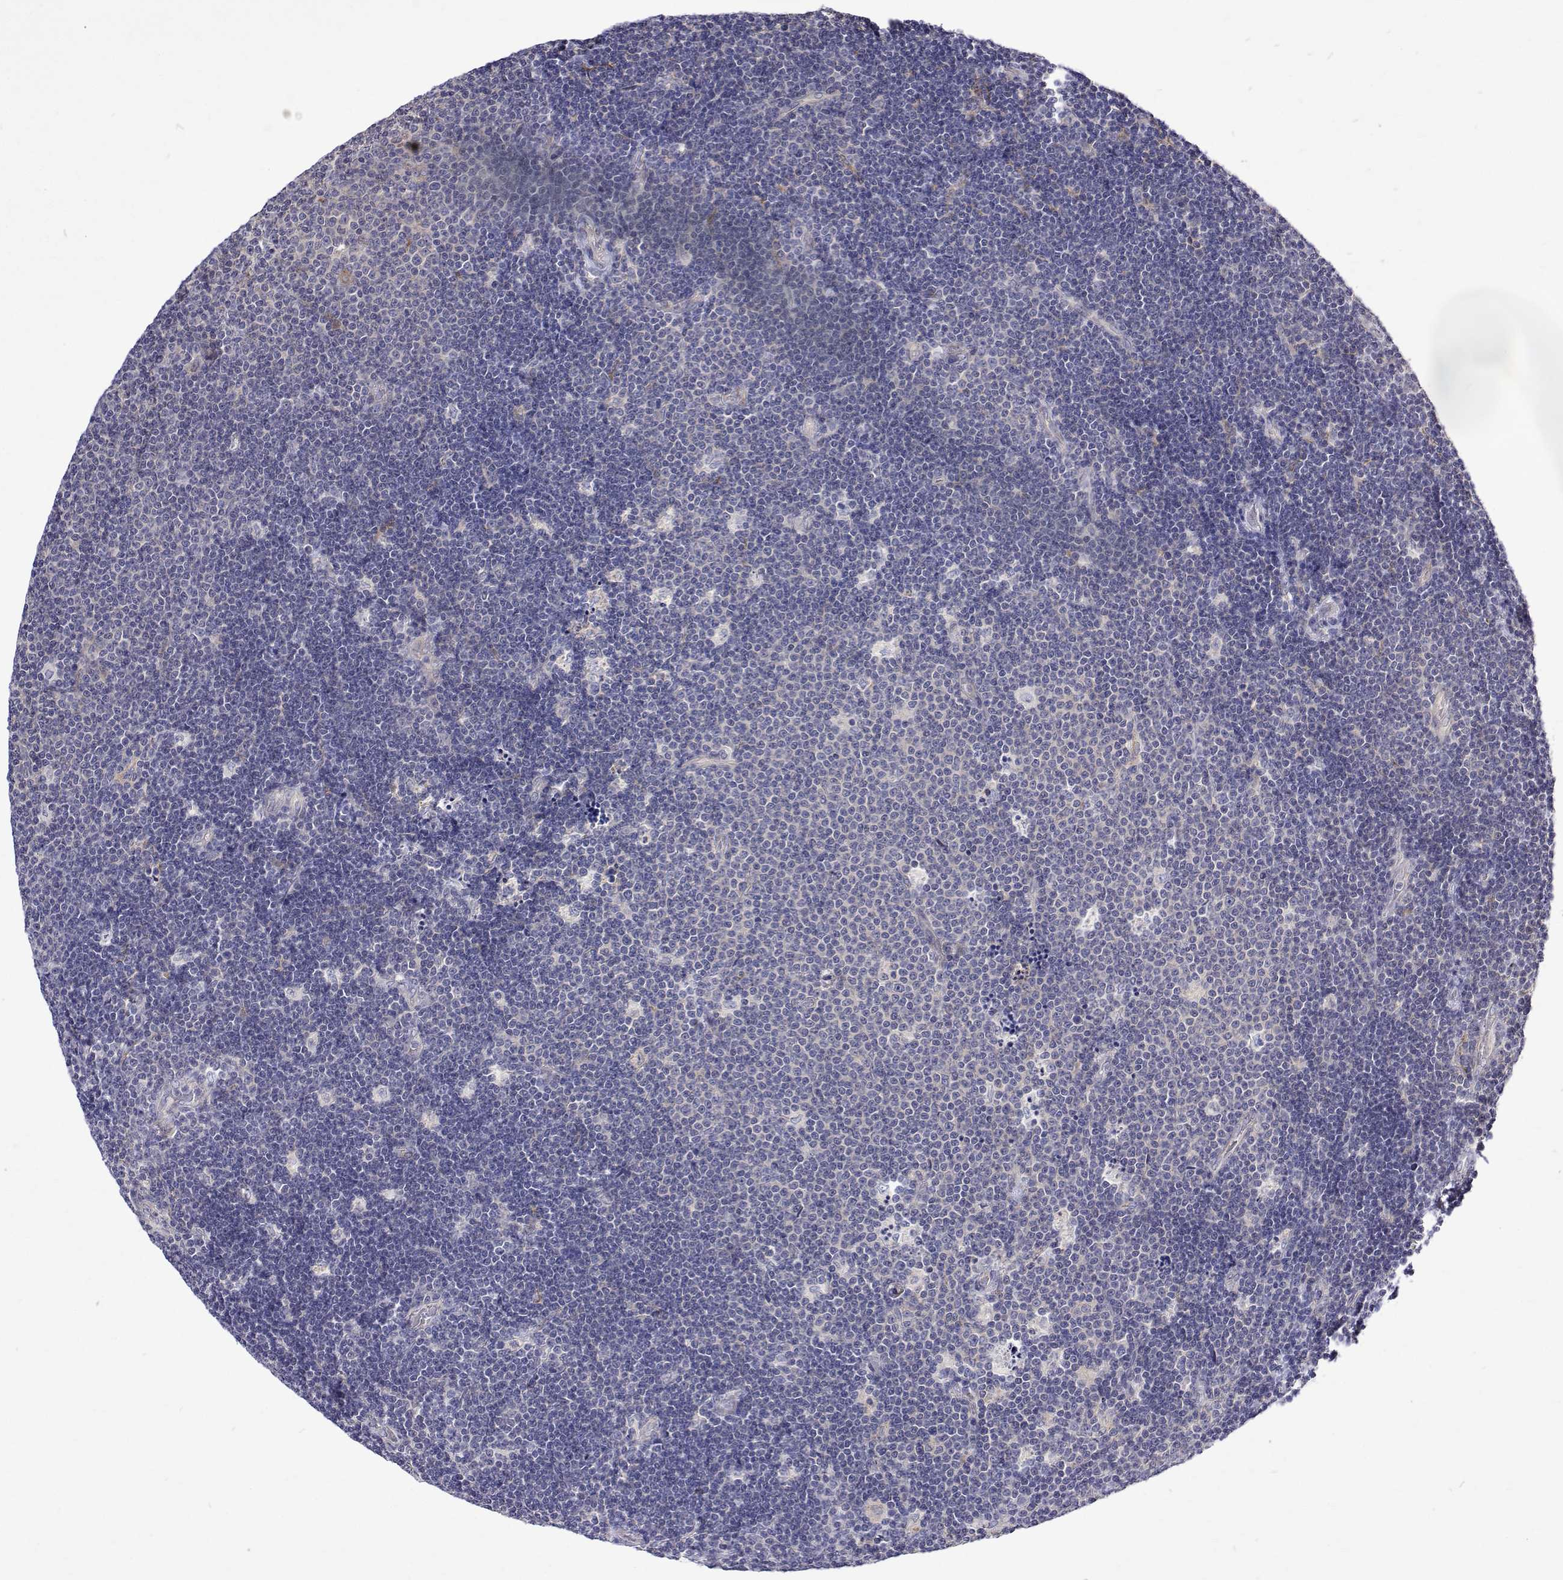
{"staining": {"intensity": "negative", "quantity": "none", "location": "none"}, "tissue": "lymphoma", "cell_type": "Tumor cells", "image_type": "cancer", "snomed": [{"axis": "morphology", "description": "Malignant lymphoma, non-Hodgkin's type, Low grade"}, {"axis": "topography", "description": "Brain"}], "caption": "There is no significant expression in tumor cells of low-grade malignant lymphoma, non-Hodgkin's type.", "gene": "PADI1", "patient": {"sex": "female", "age": 66}}